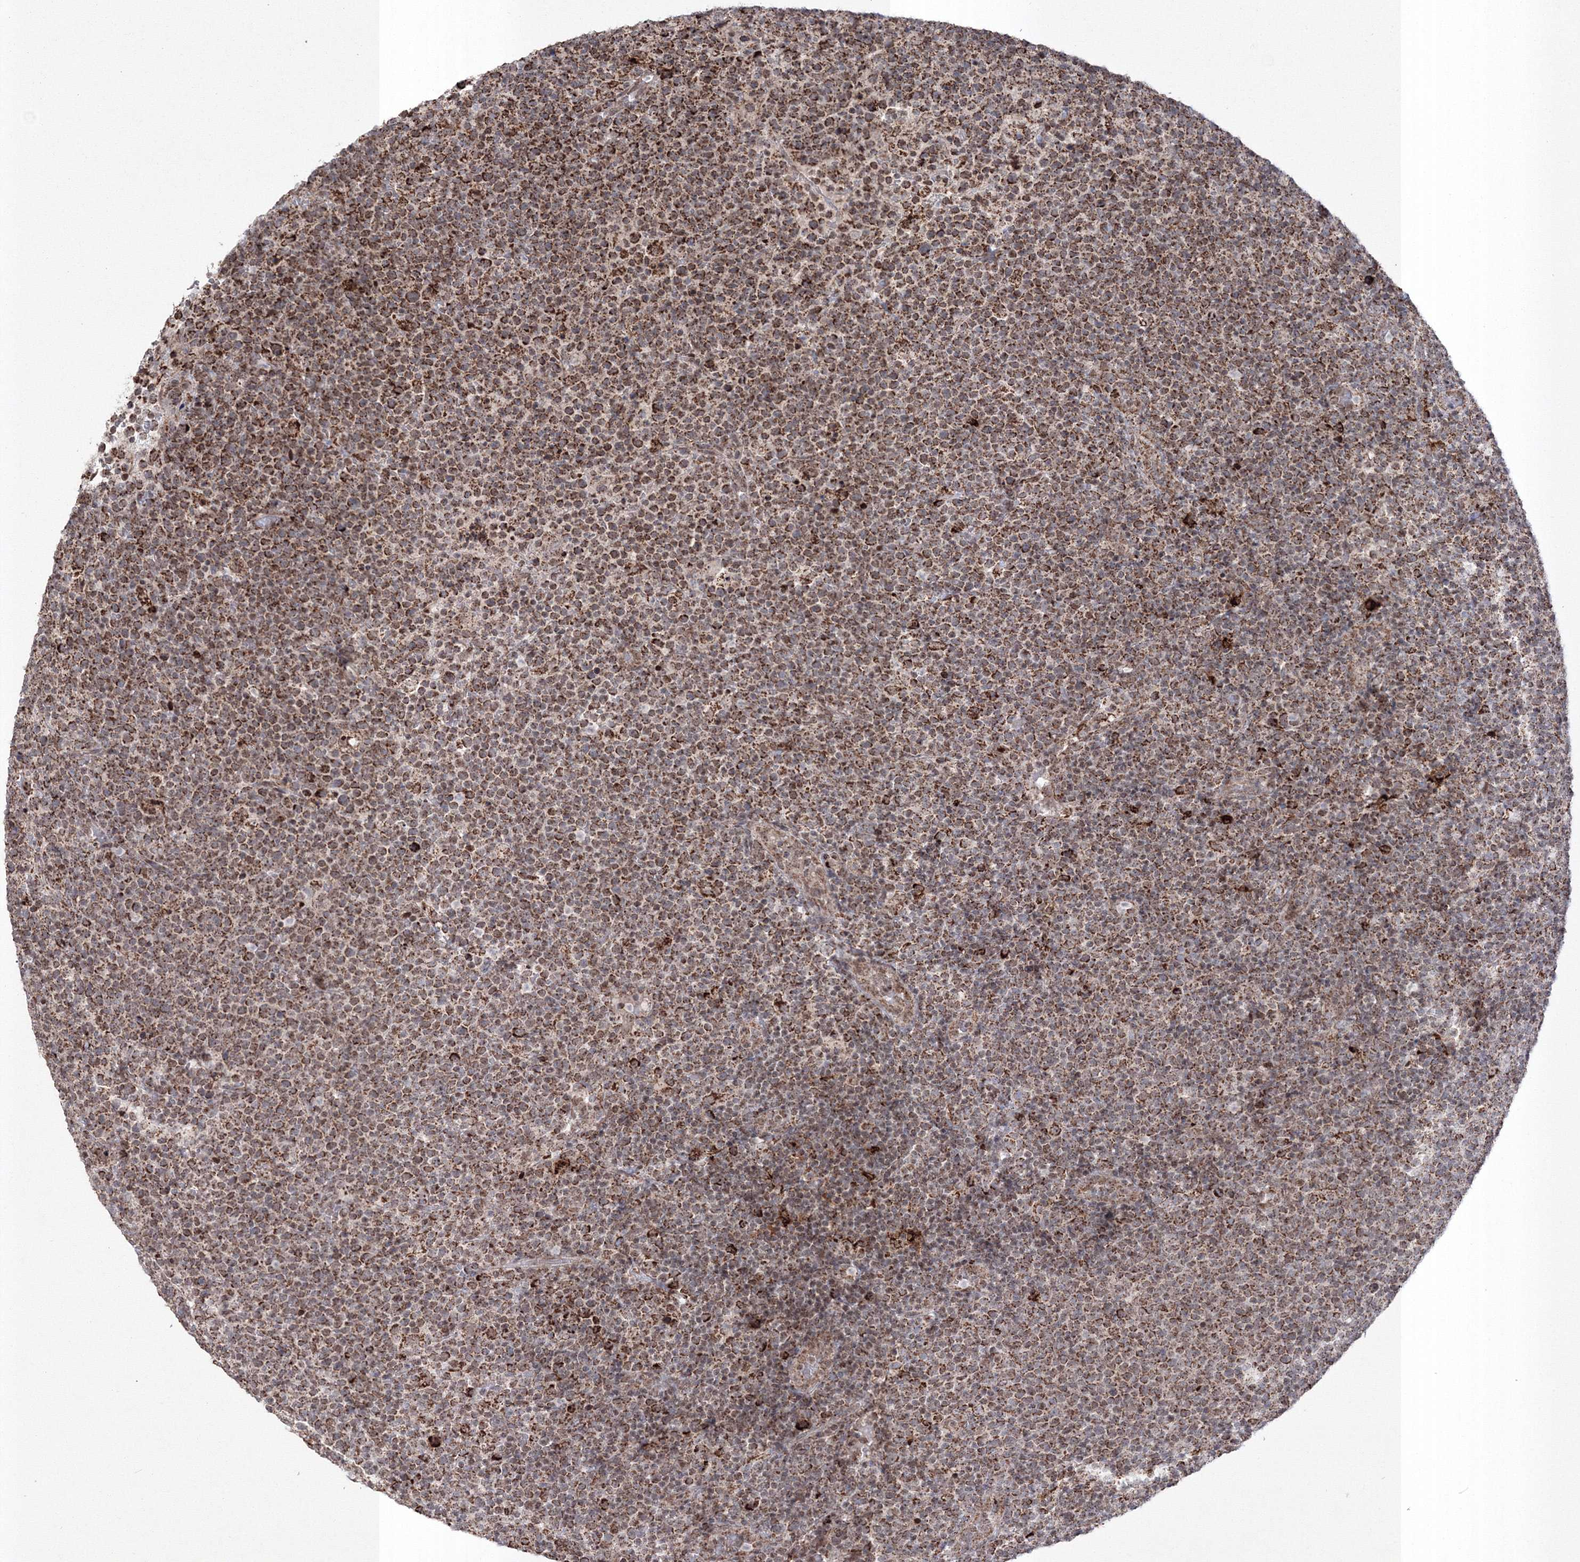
{"staining": {"intensity": "strong", "quantity": ">75%", "location": "cytoplasmic/membranous"}, "tissue": "lymphoma", "cell_type": "Tumor cells", "image_type": "cancer", "snomed": [{"axis": "morphology", "description": "Malignant lymphoma, non-Hodgkin's type, High grade"}, {"axis": "topography", "description": "Lymph node"}], "caption": "This micrograph reveals immunohistochemistry staining of human lymphoma, with high strong cytoplasmic/membranous positivity in about >75% of tumor cells.", "gene": "GRSF1", "patient": {"sex": "male", "age": 61}}